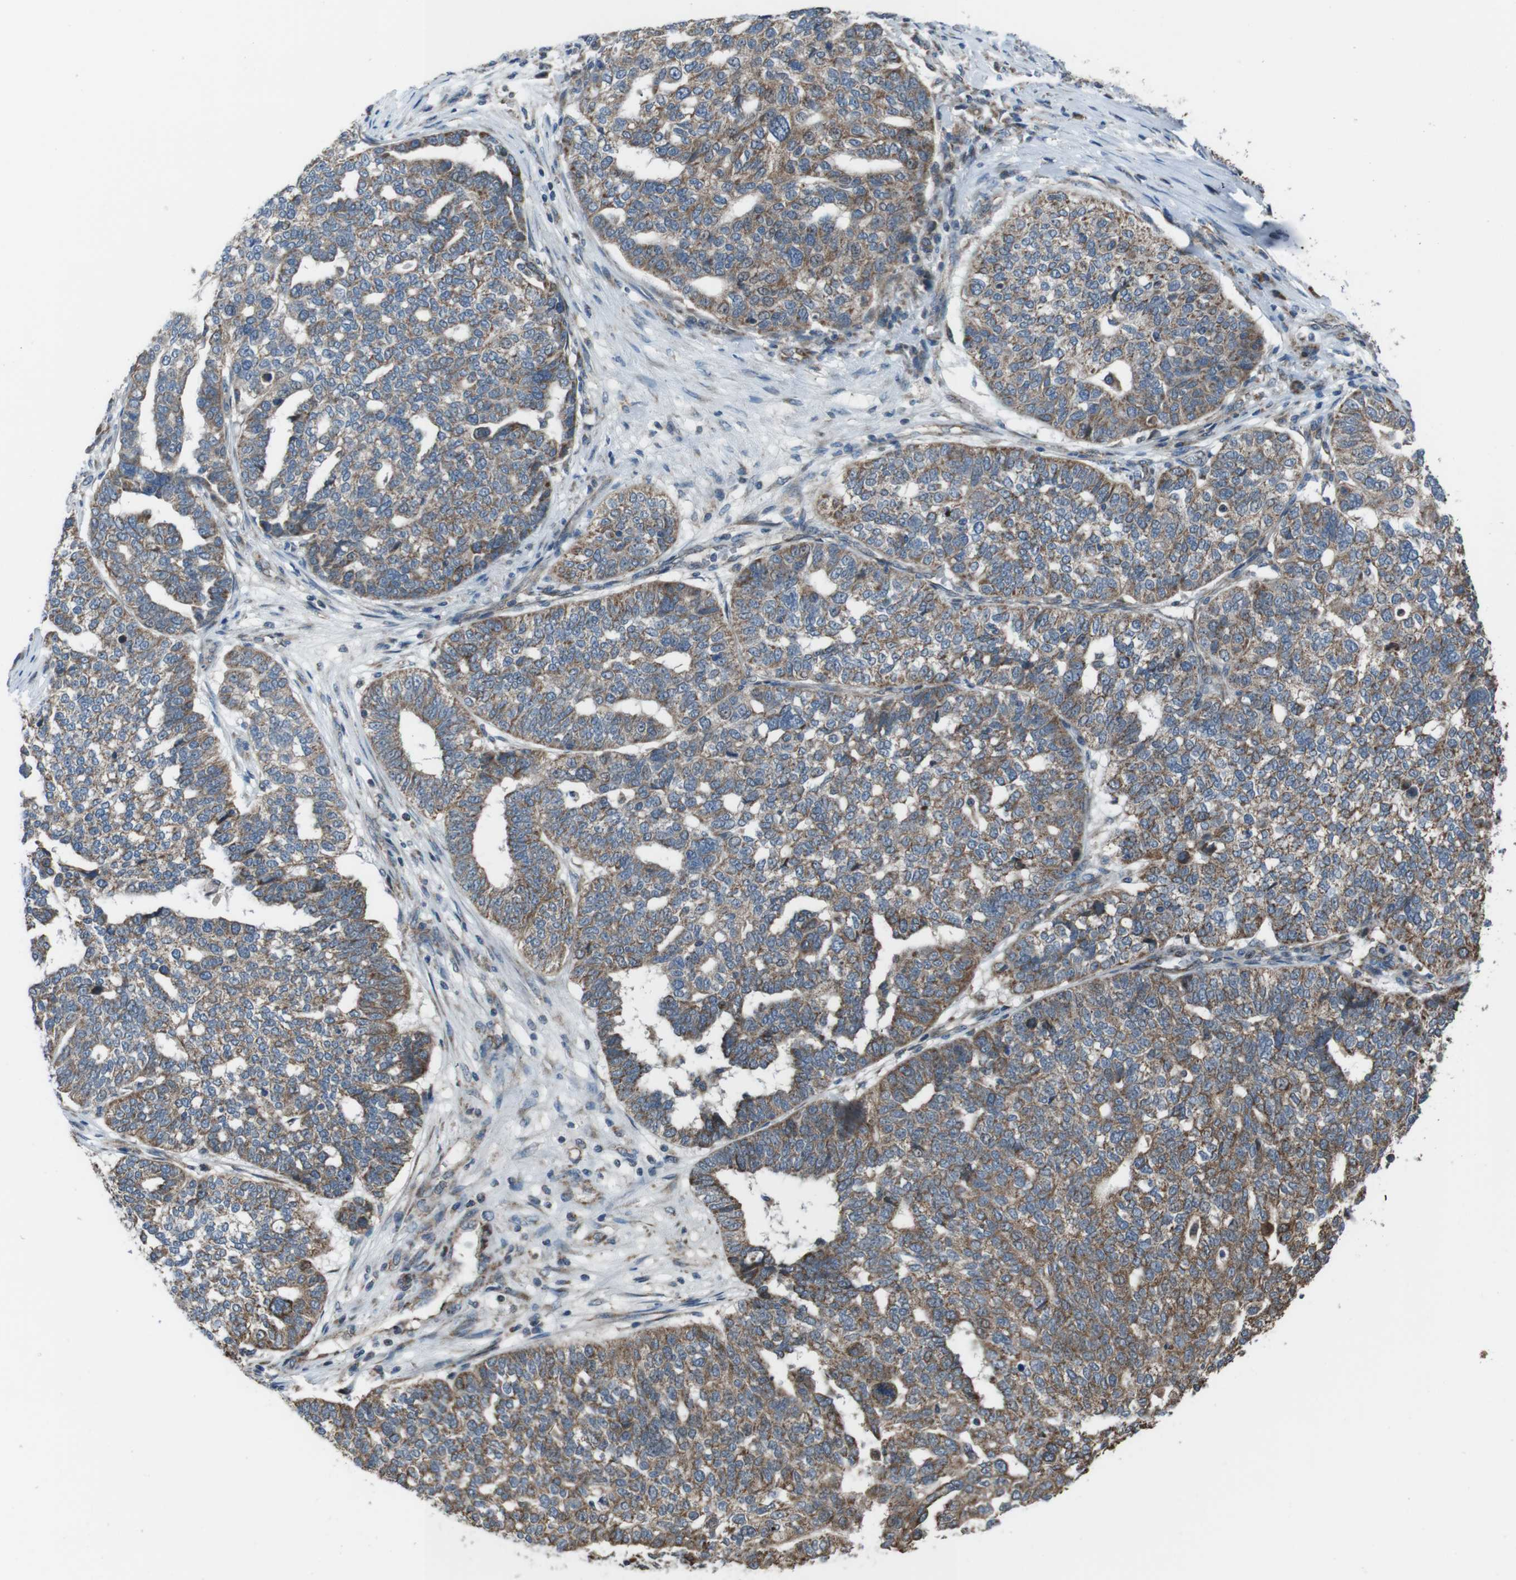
{"staining": {"intensity": "moderate", "quantity": "<25%", "location": "cytoplasmic/membranous"}, "tissue": "ovarian cancer", "cell_type": "Tumor cells", "image_type": "cancer", "snomed": [{"axis": "morphology", "description": "Cystadenocarcinoma, serous, NOS"}, {"axis": "topography", "description": "Ovary"}], "caption": "Immunohistochemical staining of human ovarian cancer exhibits moderate cytoplasmic/membranous protein expression in about <25% of tumor cells.", "gene": "GIMAP8", "patient": {"sex": "female", "age": 59}}